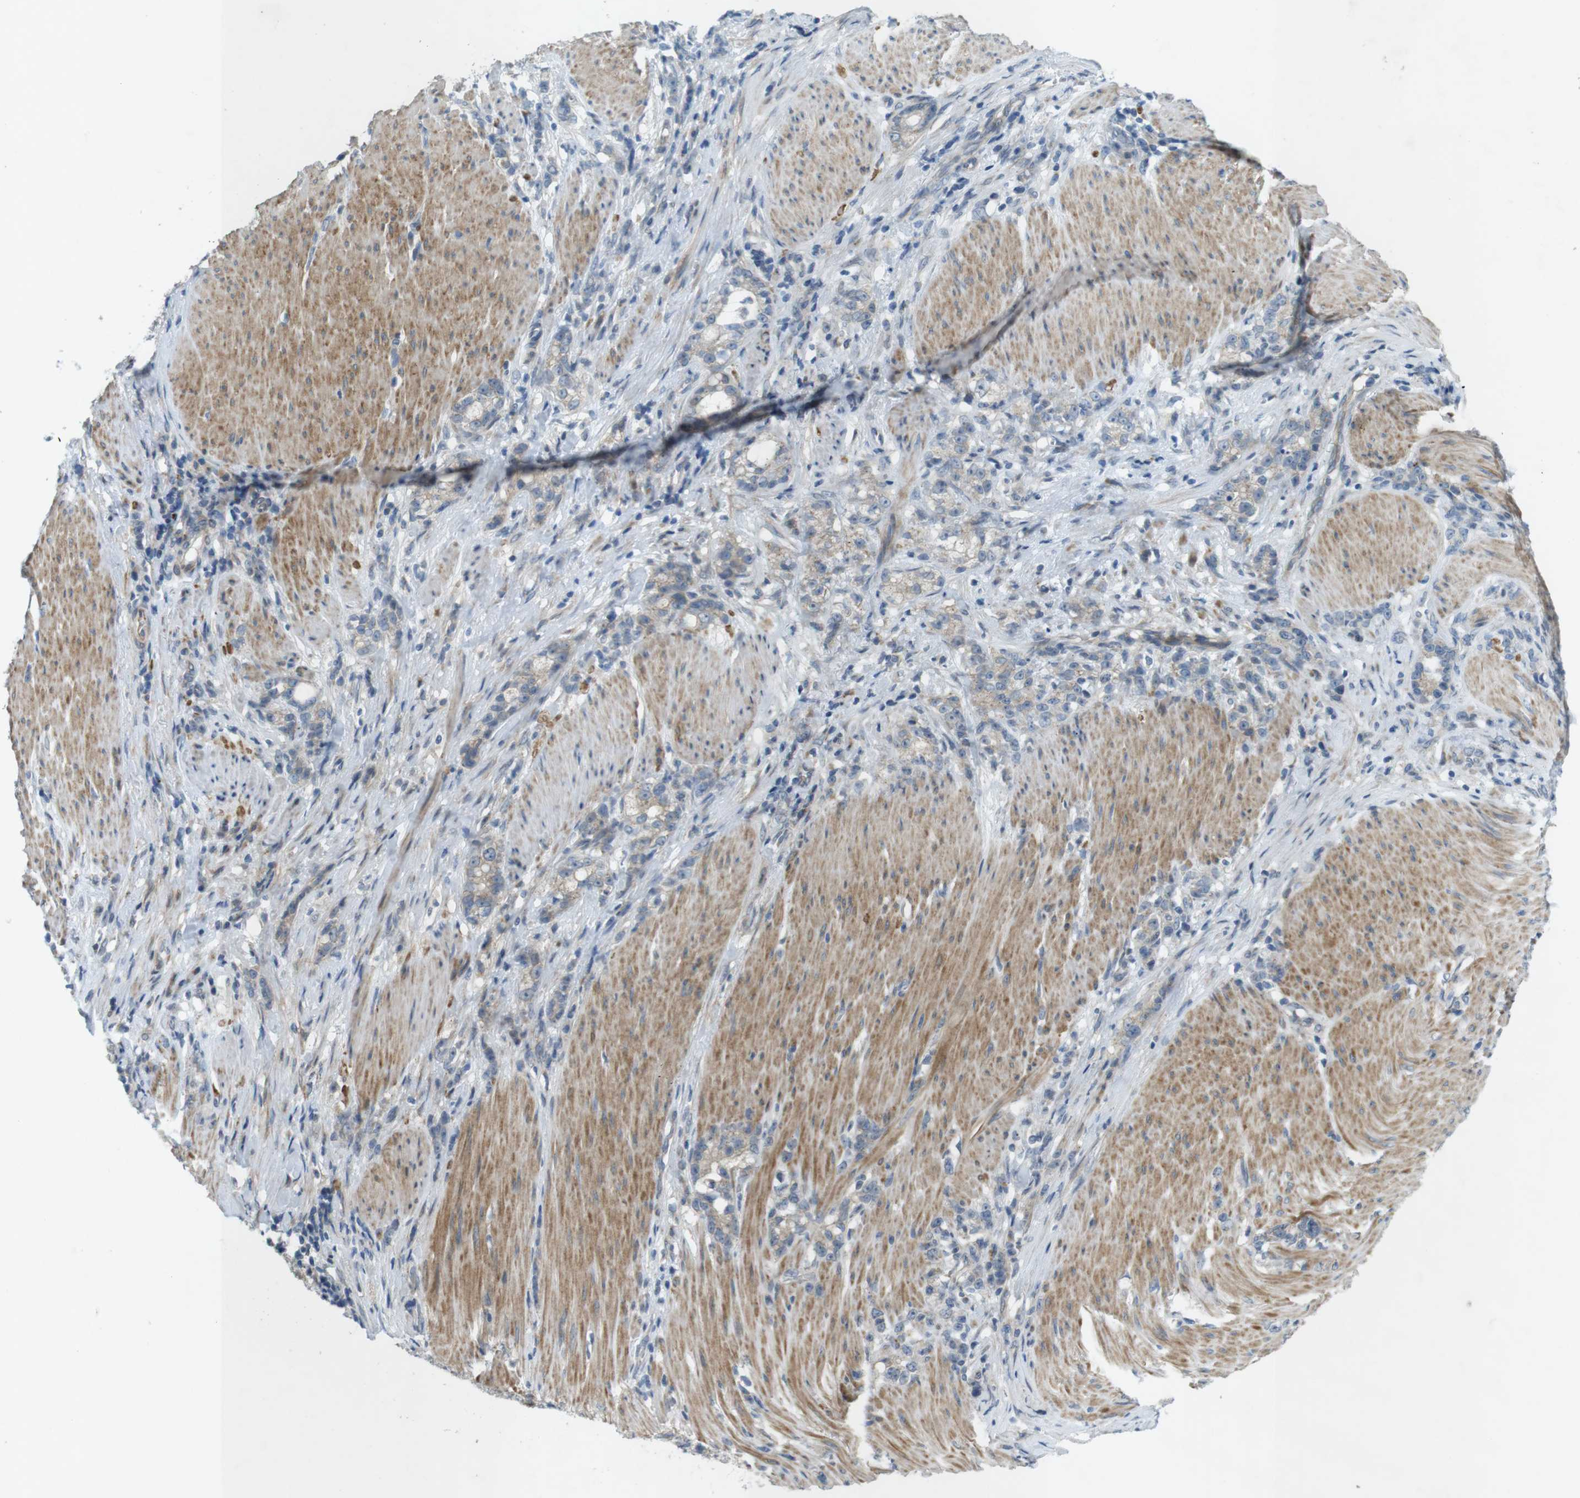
{"staining": {"intensity": "weak", "quantity": "<25%", "location": "cytoplasmic/membranous"}, "tissue": "stomach cancer", "cell_type": "Tumor cells", "image_type": "cancer", "snomed": [{"axis": "morphology", "description": "Adenocarcinoma, NOS"}, {"axis": "topography", "description": "Stomach, lower"}], "caption": "Immunohistochemical staining of human stomach adenocarcinoma exhibits no significant positivity in tumor cells.", "gene": "TYW1", "patient": {"sex": "male", "age": 88}}